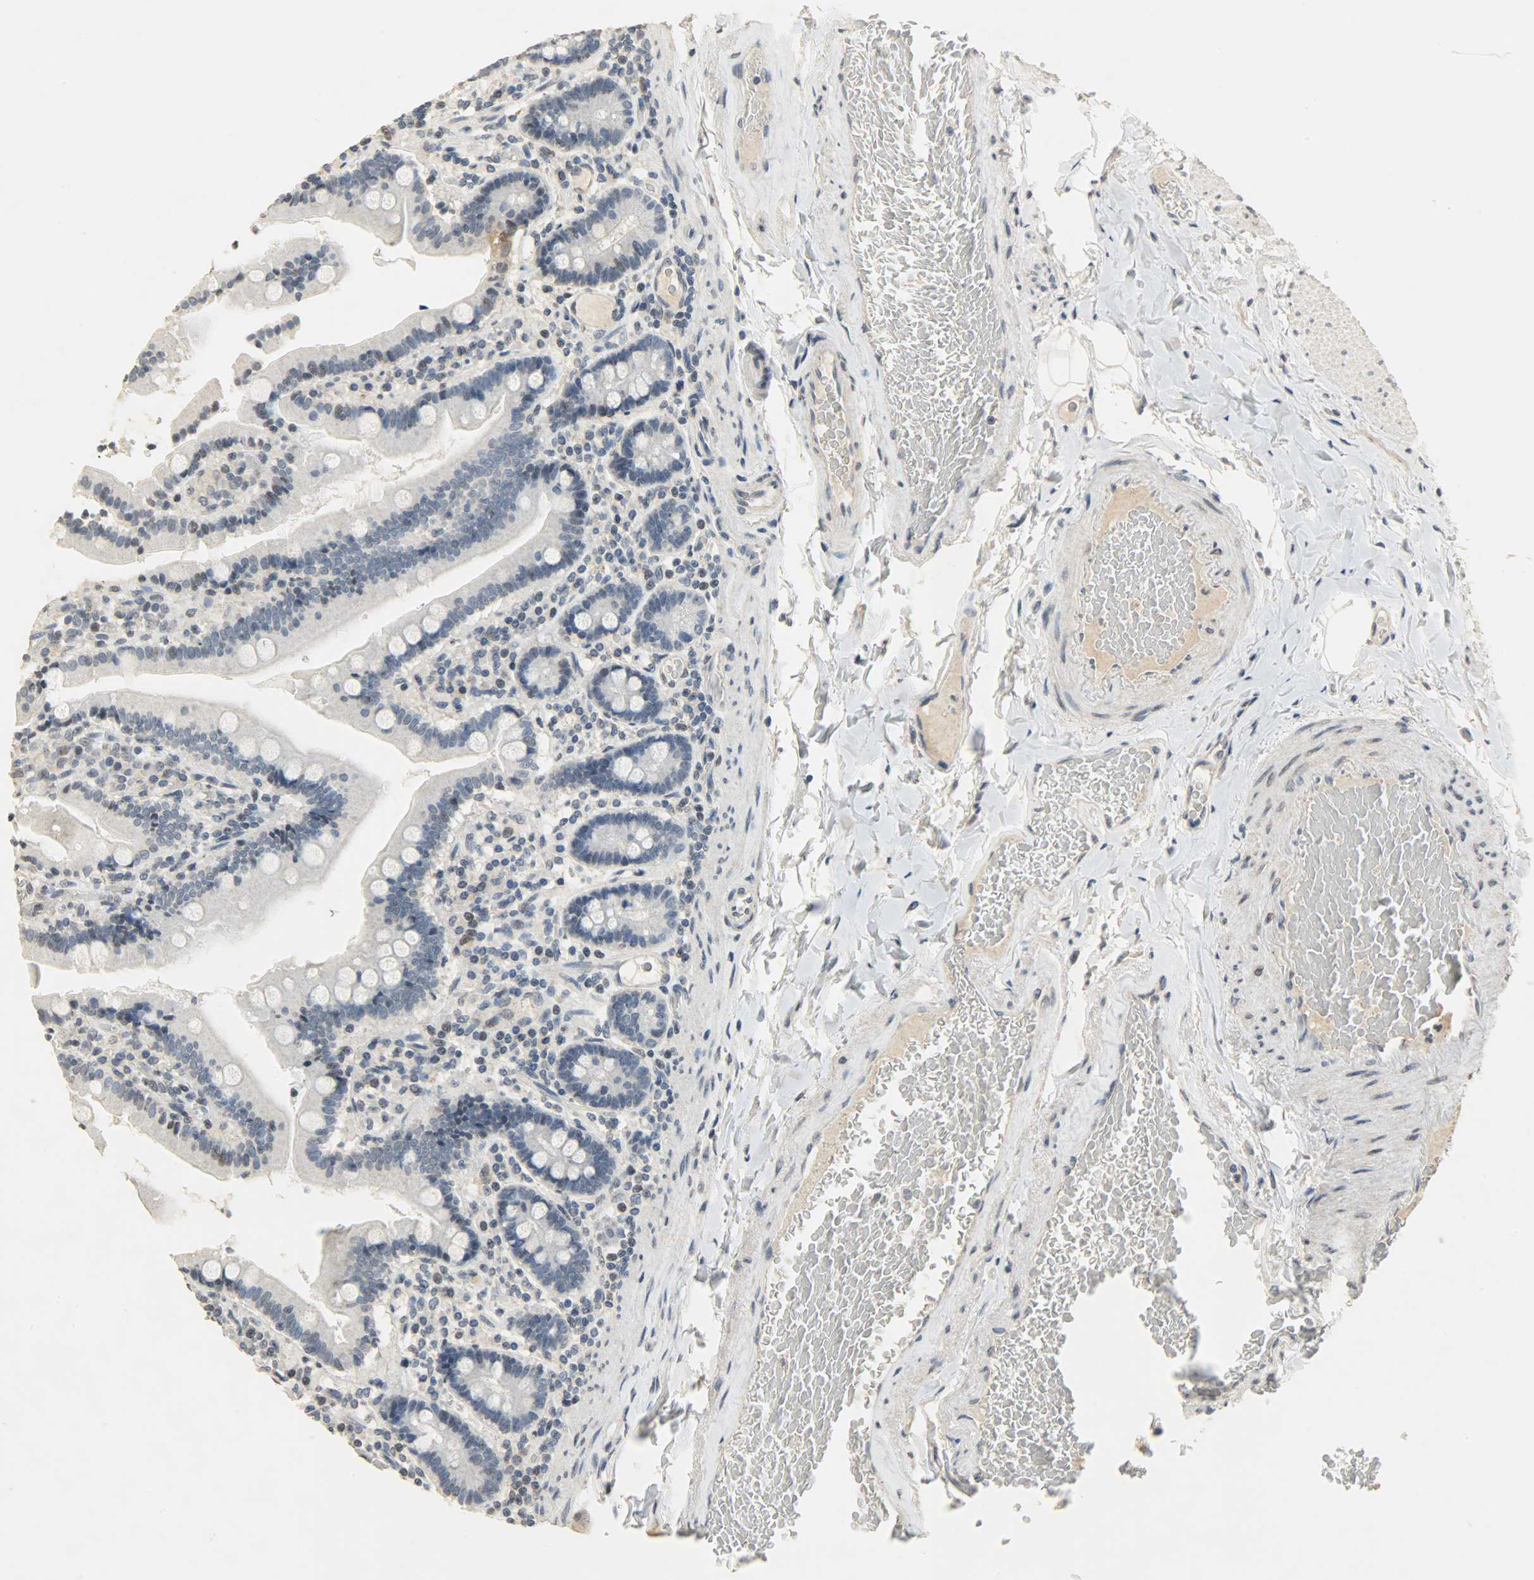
{"staining": {"intensity": "negative", "quantity": "none", "location": "none"}, "tissue": "duodenum", "cell_type": "Glandular cells", "image_type": "normal", "snomed": [{"axis": "morphology", "description": "Normal tissue, NOS"}, {"axis": "topography", "description": "Duodenum"}], "caption": "Glandular cells are negative for protein expression in unremarkable human duodenum. (Stains: DAB (3,3'-diaminobenzidine) immunohistochemistry with hematoxylin counter stain, Microscopy: brightfield microscopy at high magnification).", "gene": "DNAJB6", "patient": {"sex": "female", "age": 53}}